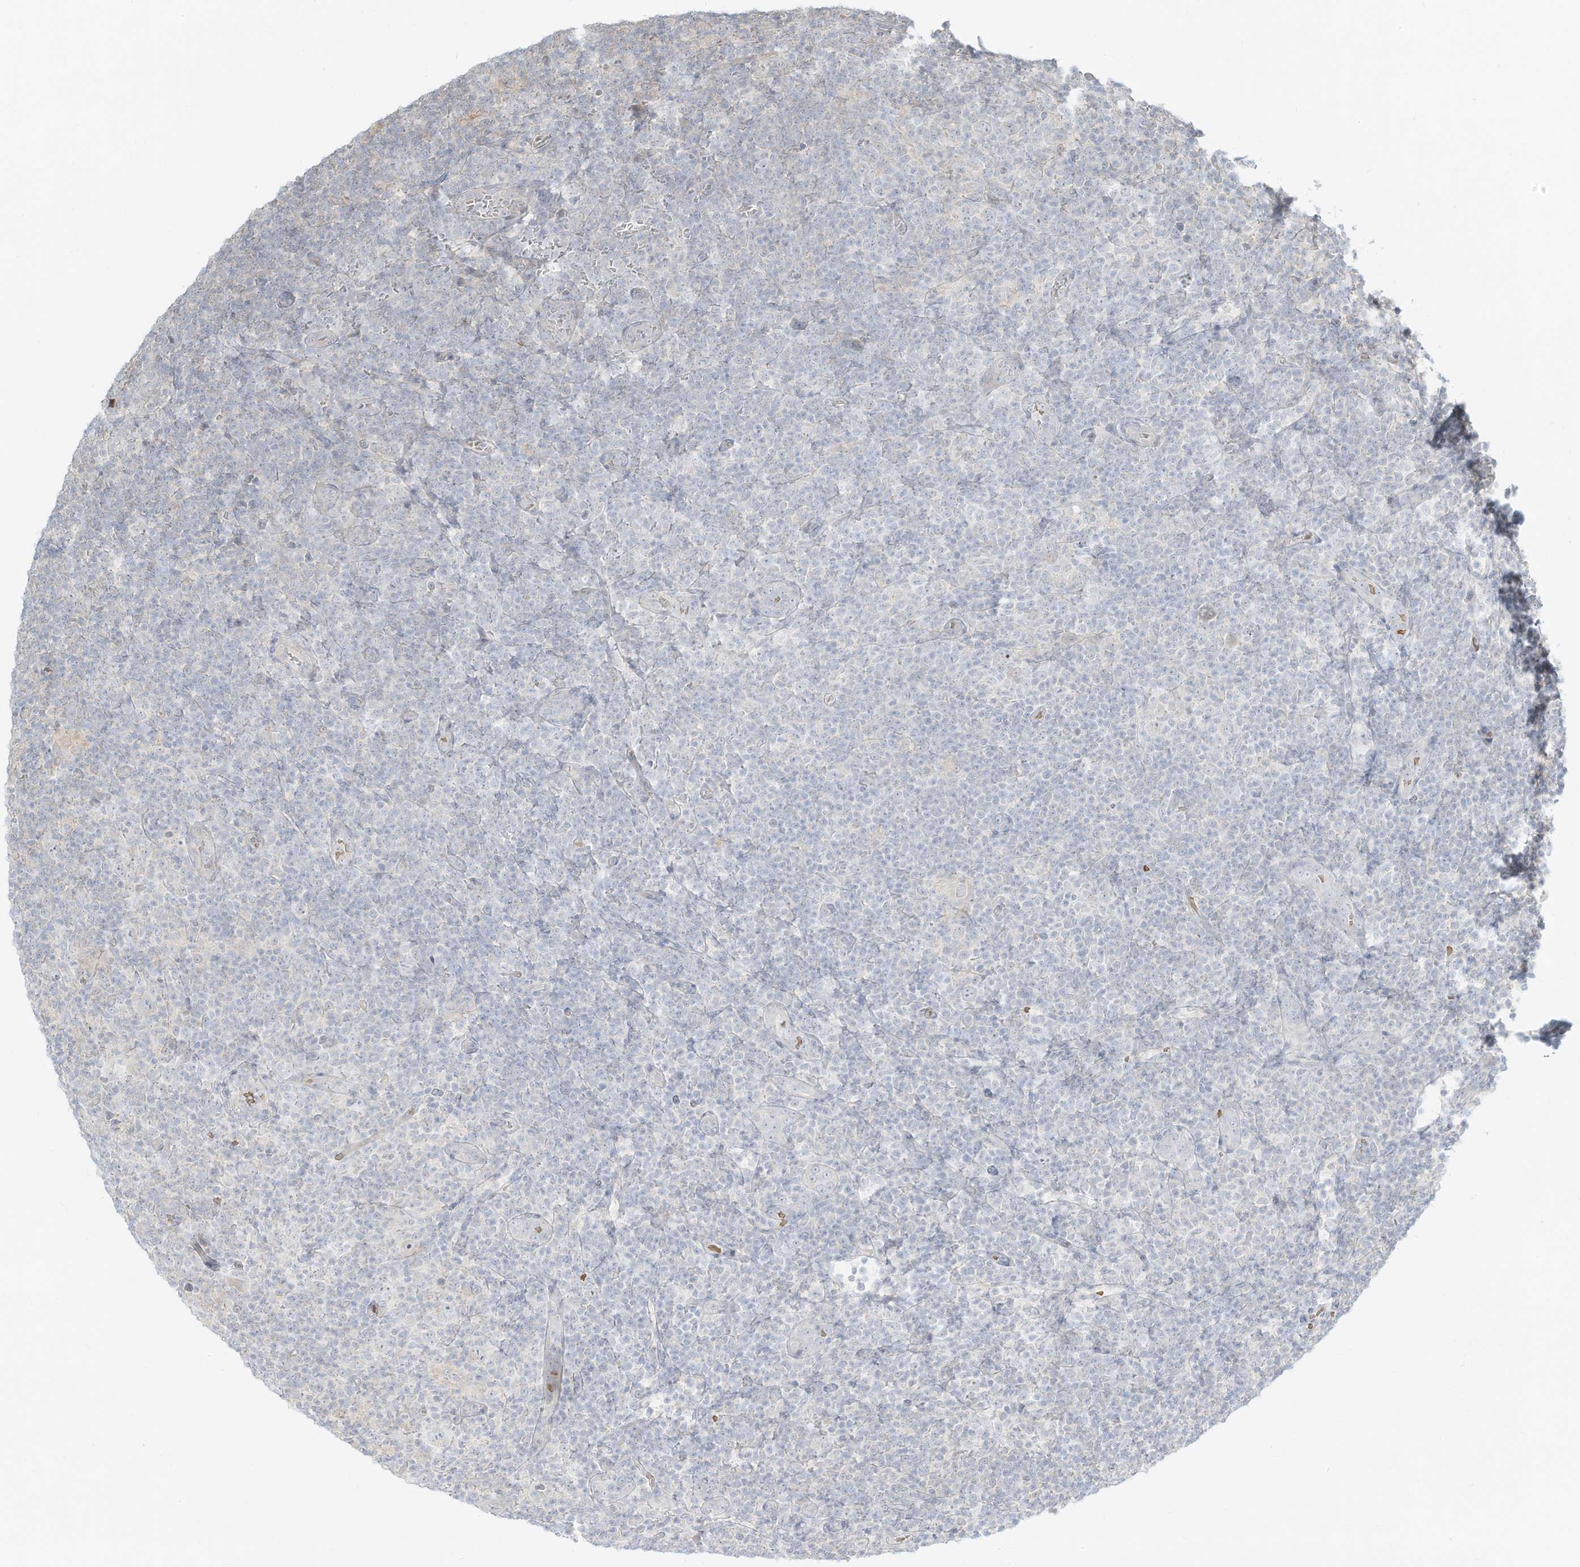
{"staining": {"intensity": "negative", "quantity": "none", "location": "none"}, "tissue": "lymphoma", "cell_type": "Tumor cells", "image_type": "cancer", "snomed": [{"axis": "morphology", "description": "Hodgkin's disease, NOS"}, {"axis": "topography", "description": "Lymph node"}], "caption": "High power microscopy micrograph of an IHC image of Hodgkin's disease, revealing no significant positivity in tumor cells. Nuclei are stained in blue.", "gene": "OFD1", "patient": {"sex": "female", "age": 57}}